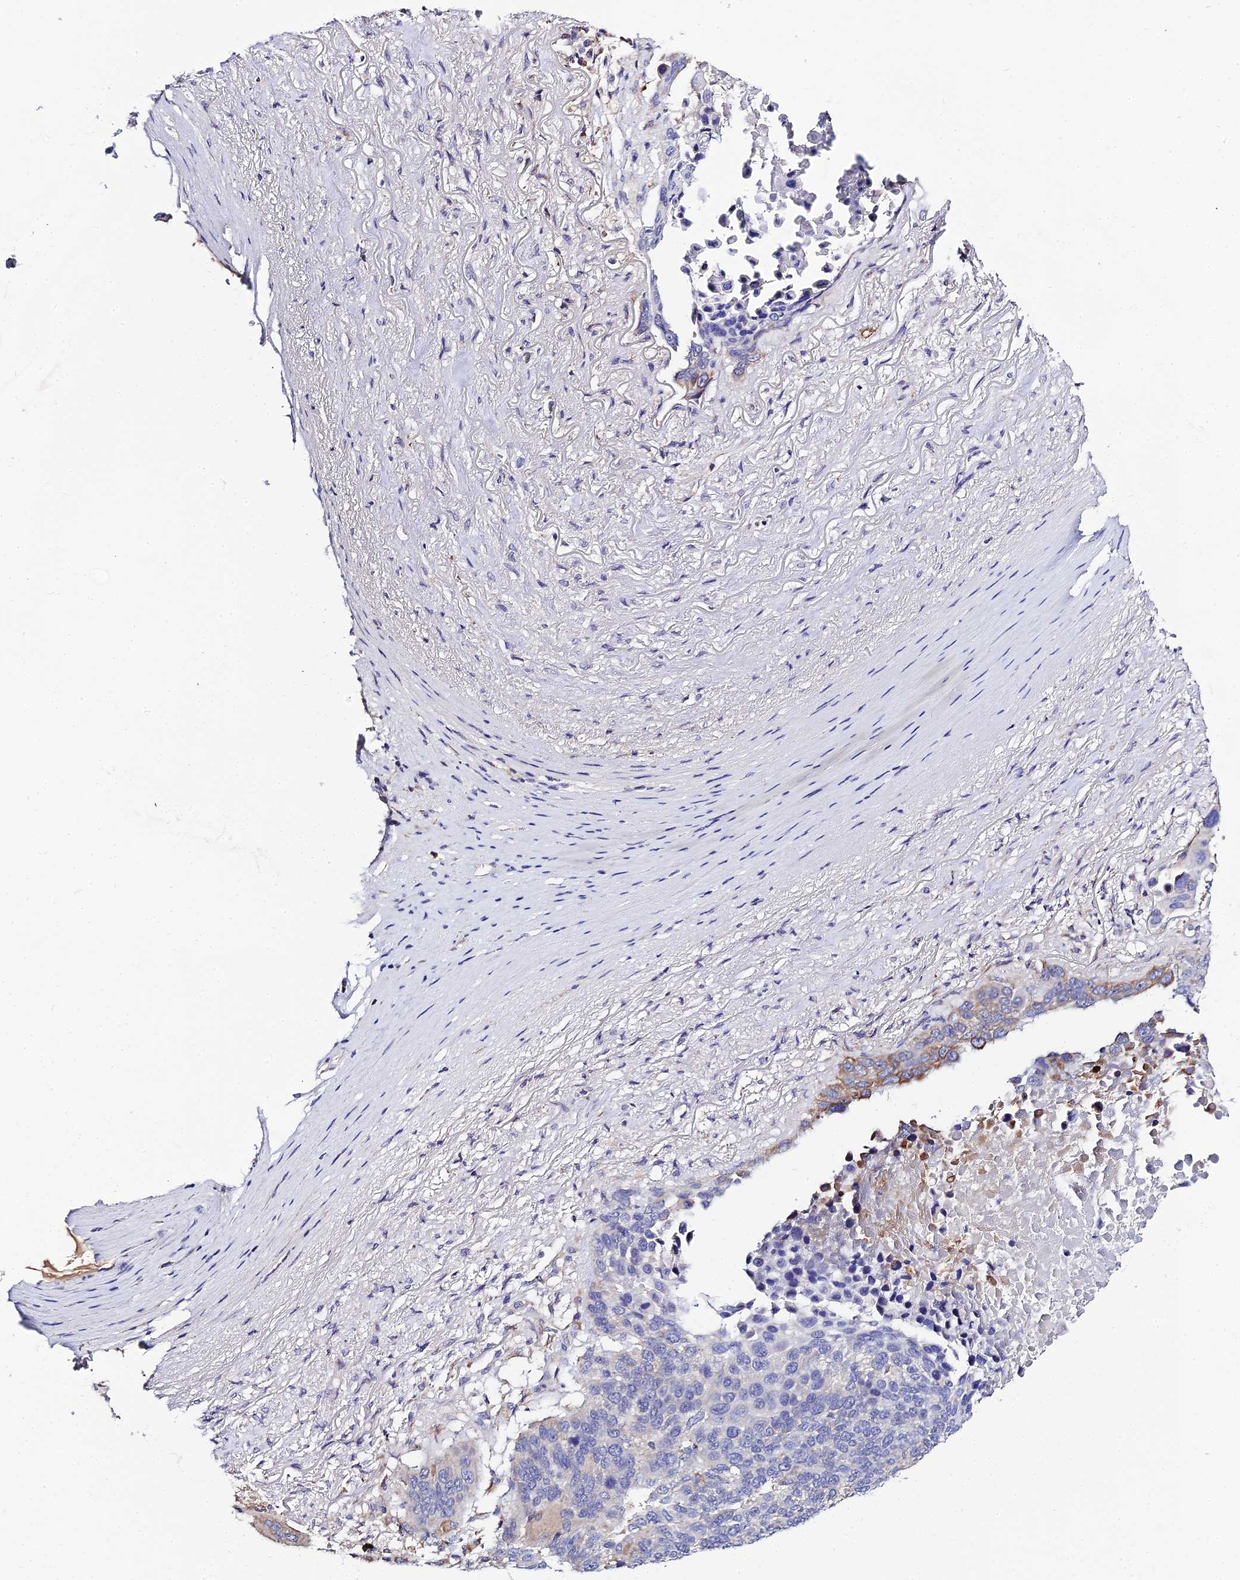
{"staining": {"intensity": "negative", "quantity": "none", "location": "none"}, "tissue": "lung cancer", "cell_type": "Tumor cells", "image_type": "cancer", "snomed": [{"axis": "morphology", "description": "Normal tissue, NOS"}, {"axis": "morphology", "description": "Squamous cell carcinoma, NOS"}, {"axis": "topography", "description": "Lymph node"}, {"axis": "topography", "description": "Lung"}], "caption": "Human lung cancer stained for a protein using immunohistochemistry exhibits no expression in tumor cells.", "gene": "ZXDA", "patient": {"sex": "male", "age": 66}}